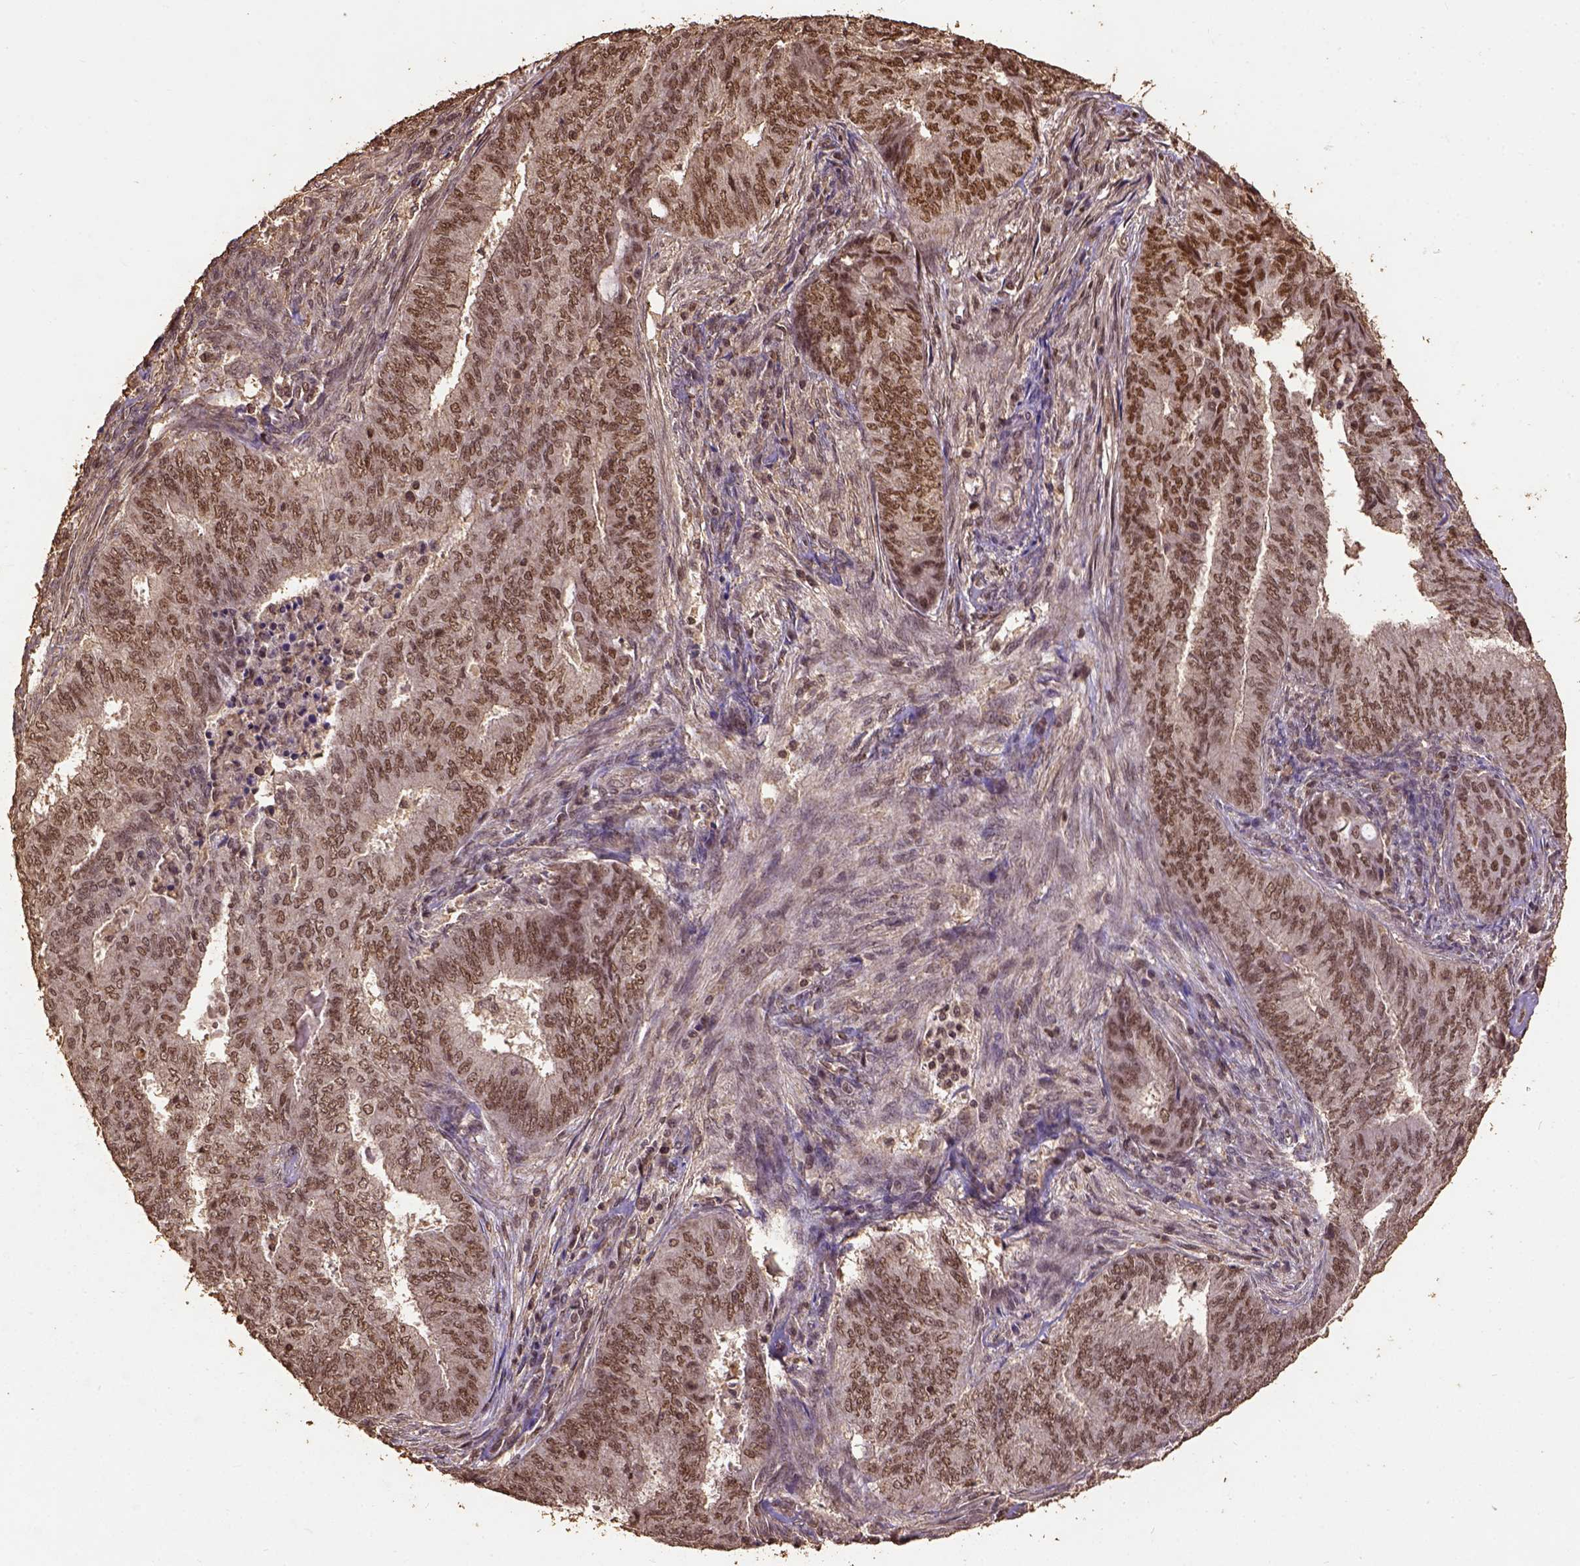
{"staining": {"intensity": "moderate", "quantity": ">75%", "location": "nuclear"}, "tissue": "endometrial cancer", "cell_type": "Tumor cells", "image_type": "cancer", "snomed": [{"axis": "morphology", "description": "Adenocarcinoma, NOS"}, {"axis": "topography", "description": "Endometrium"}], "caption": "This is an image of IHC staining of endometrial cancer, which shows moderate positivity in the nuclear of tumor cells.", "gene": "NACC1", "patient": {"sex": "female", "age": 62}}